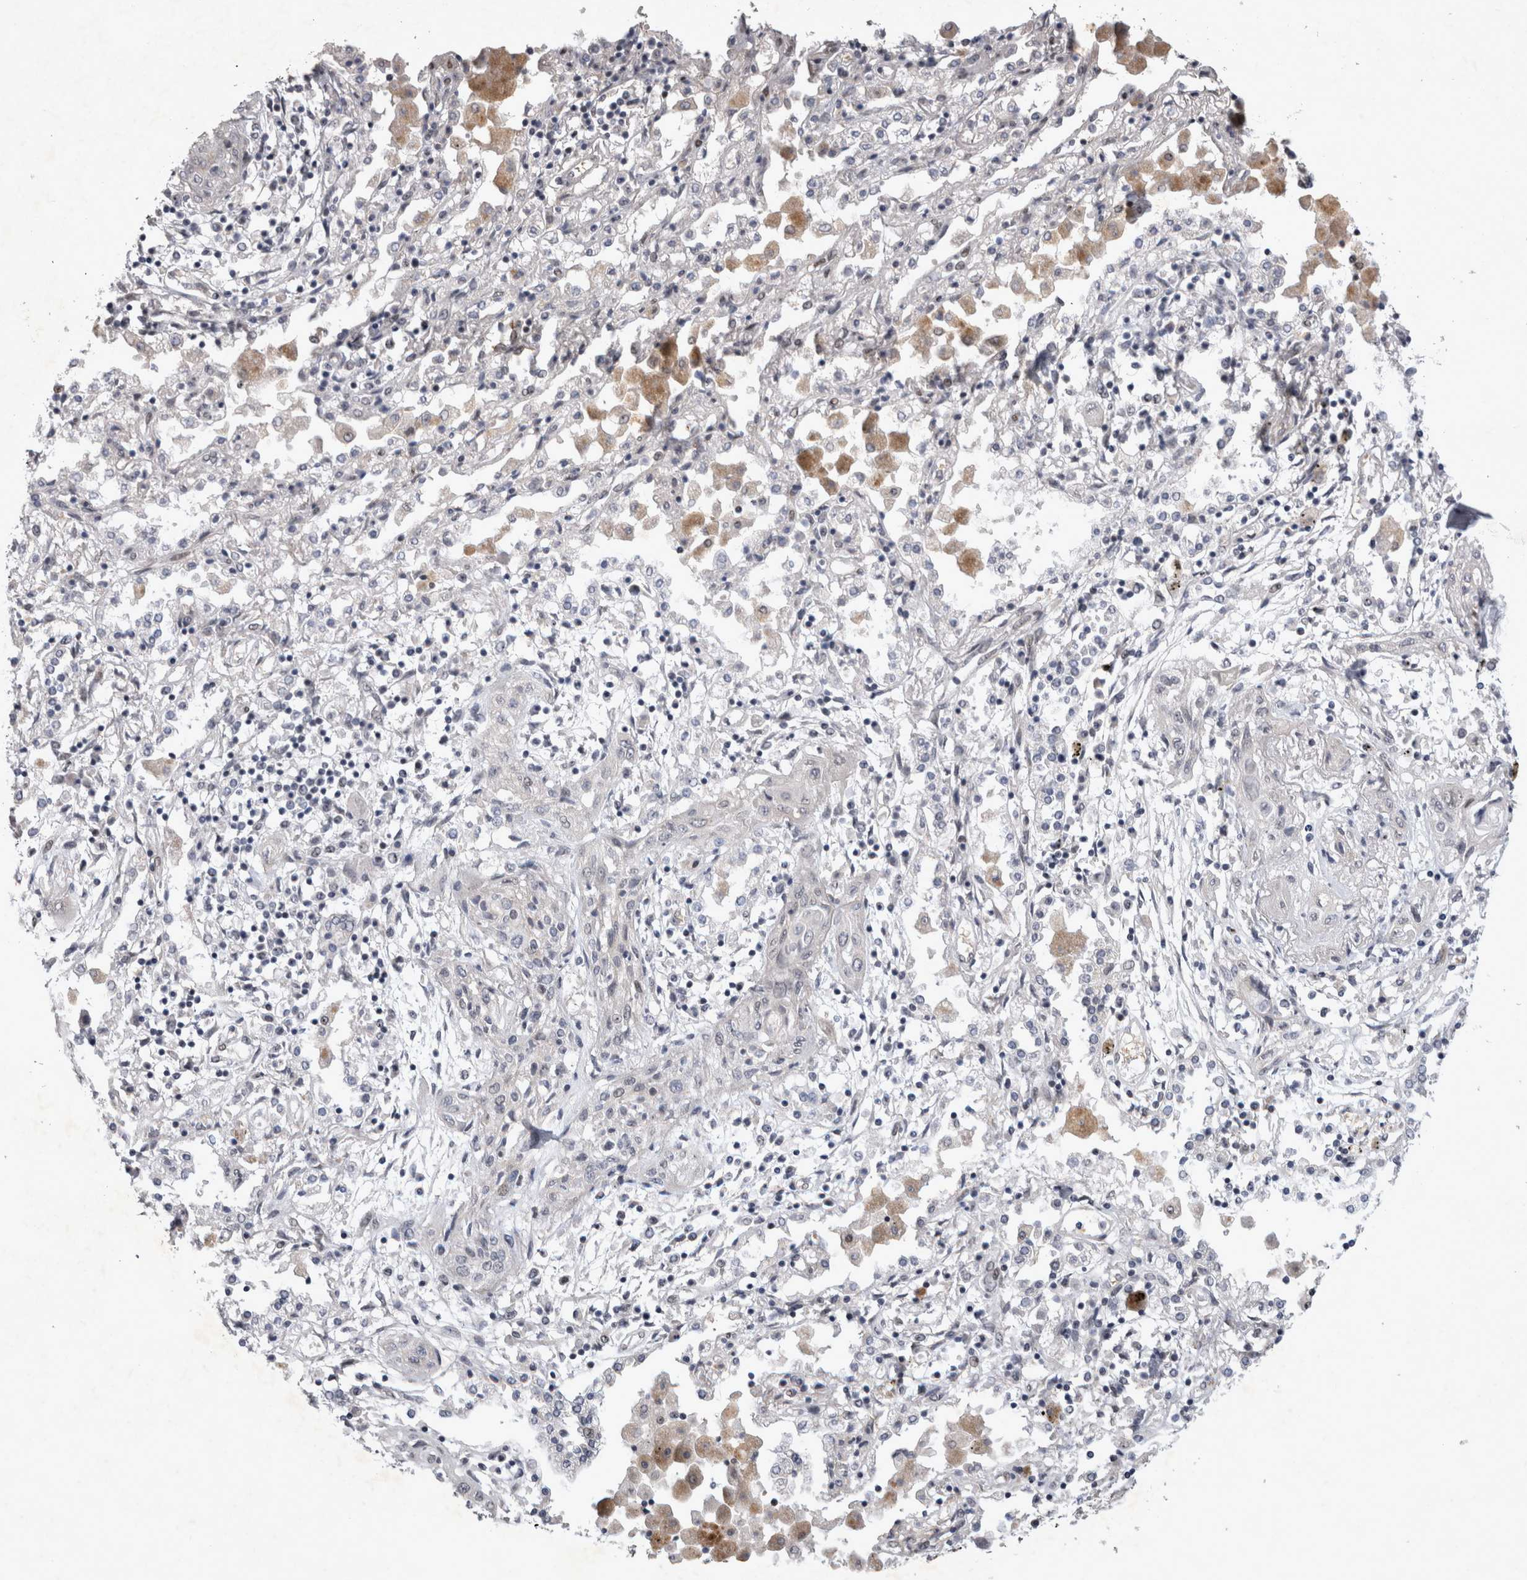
{"staining": {"intensity": "negative", "quantity": "none", "location": "none"}, "tissue": "lung cancer", "cell_type": "Tumor cells", "image_type": "cancer", "snomed": [{"axis": "morphology", "description": "Squamous cell carcinoma, NOS"}, {"axis": "topography", "description": "Lung"}], "caption": "The IHC micrograph has no significant staining in tumor cells of lung cancer (squamous cell carcinoma) tissue. Brightfield microscopy of IHC stained with DAB (3,3'-diaminobenzidine) (brown) and hematoxylin (blue), captured at high magnification.", "gene": "IFI44", "patient": {"sex": "female", "age": 47}}